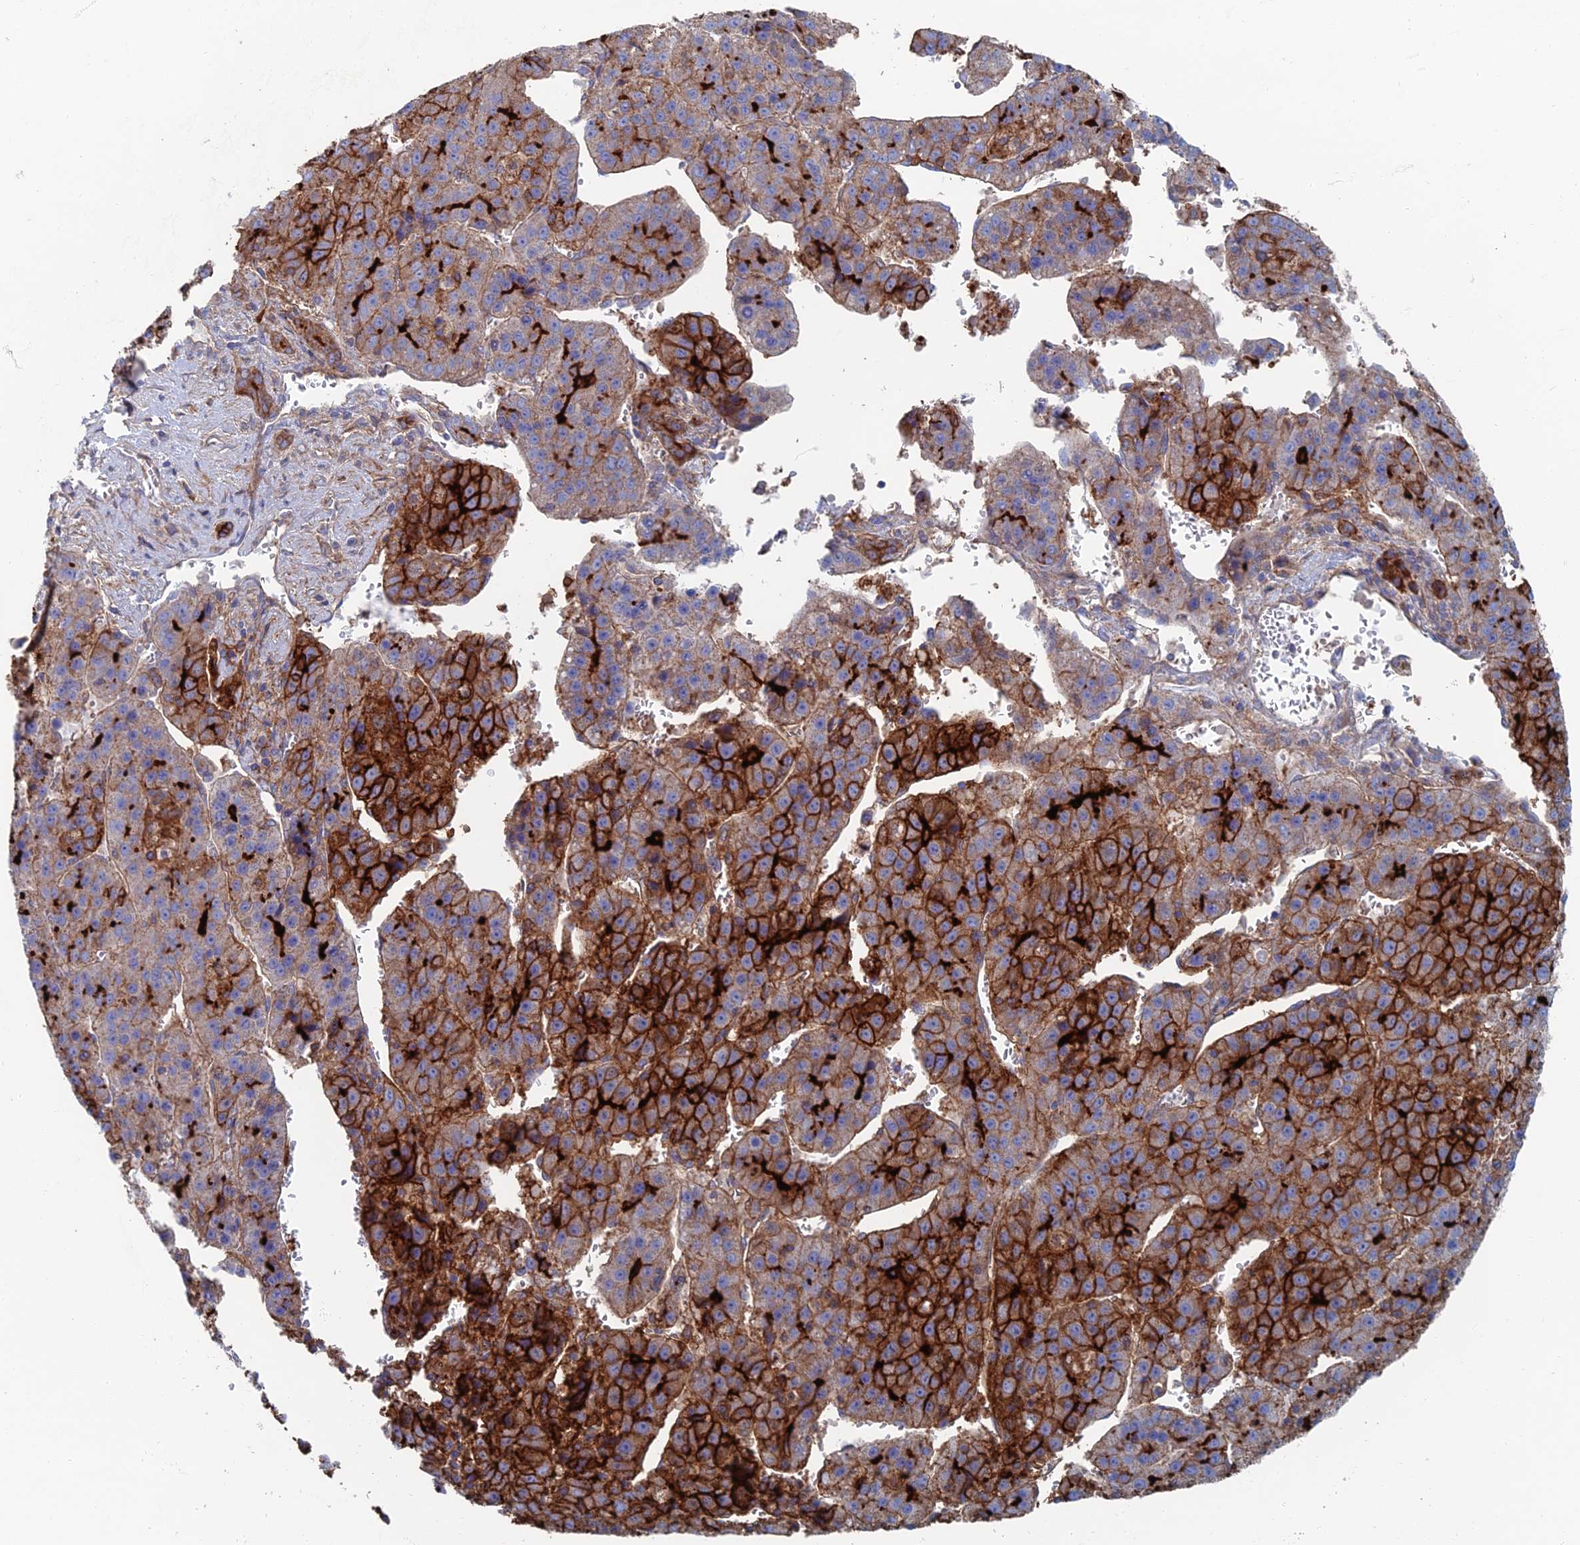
{"staining": {"intensity": "strong", "quantity": "25%-75%", "location": "cytoplasmic/membranous"}, "tissue": "liver cancer", "cell_type": "Tumor cells", "image_type": "cancer", "snomed": [{"axis": "morphology", "description": "Carcinoma, Hepatocellular, NOS"}, {"axis": "topography", "description": "Liver"}], "caption": "A brown stain shows strong cytoplasmic/membranous expression of a protein in human liver cancer (hepatocellular carcinoma) tumor cells.", "gene": "SNX11", "patient": {"sex": "female", "age": 53}}